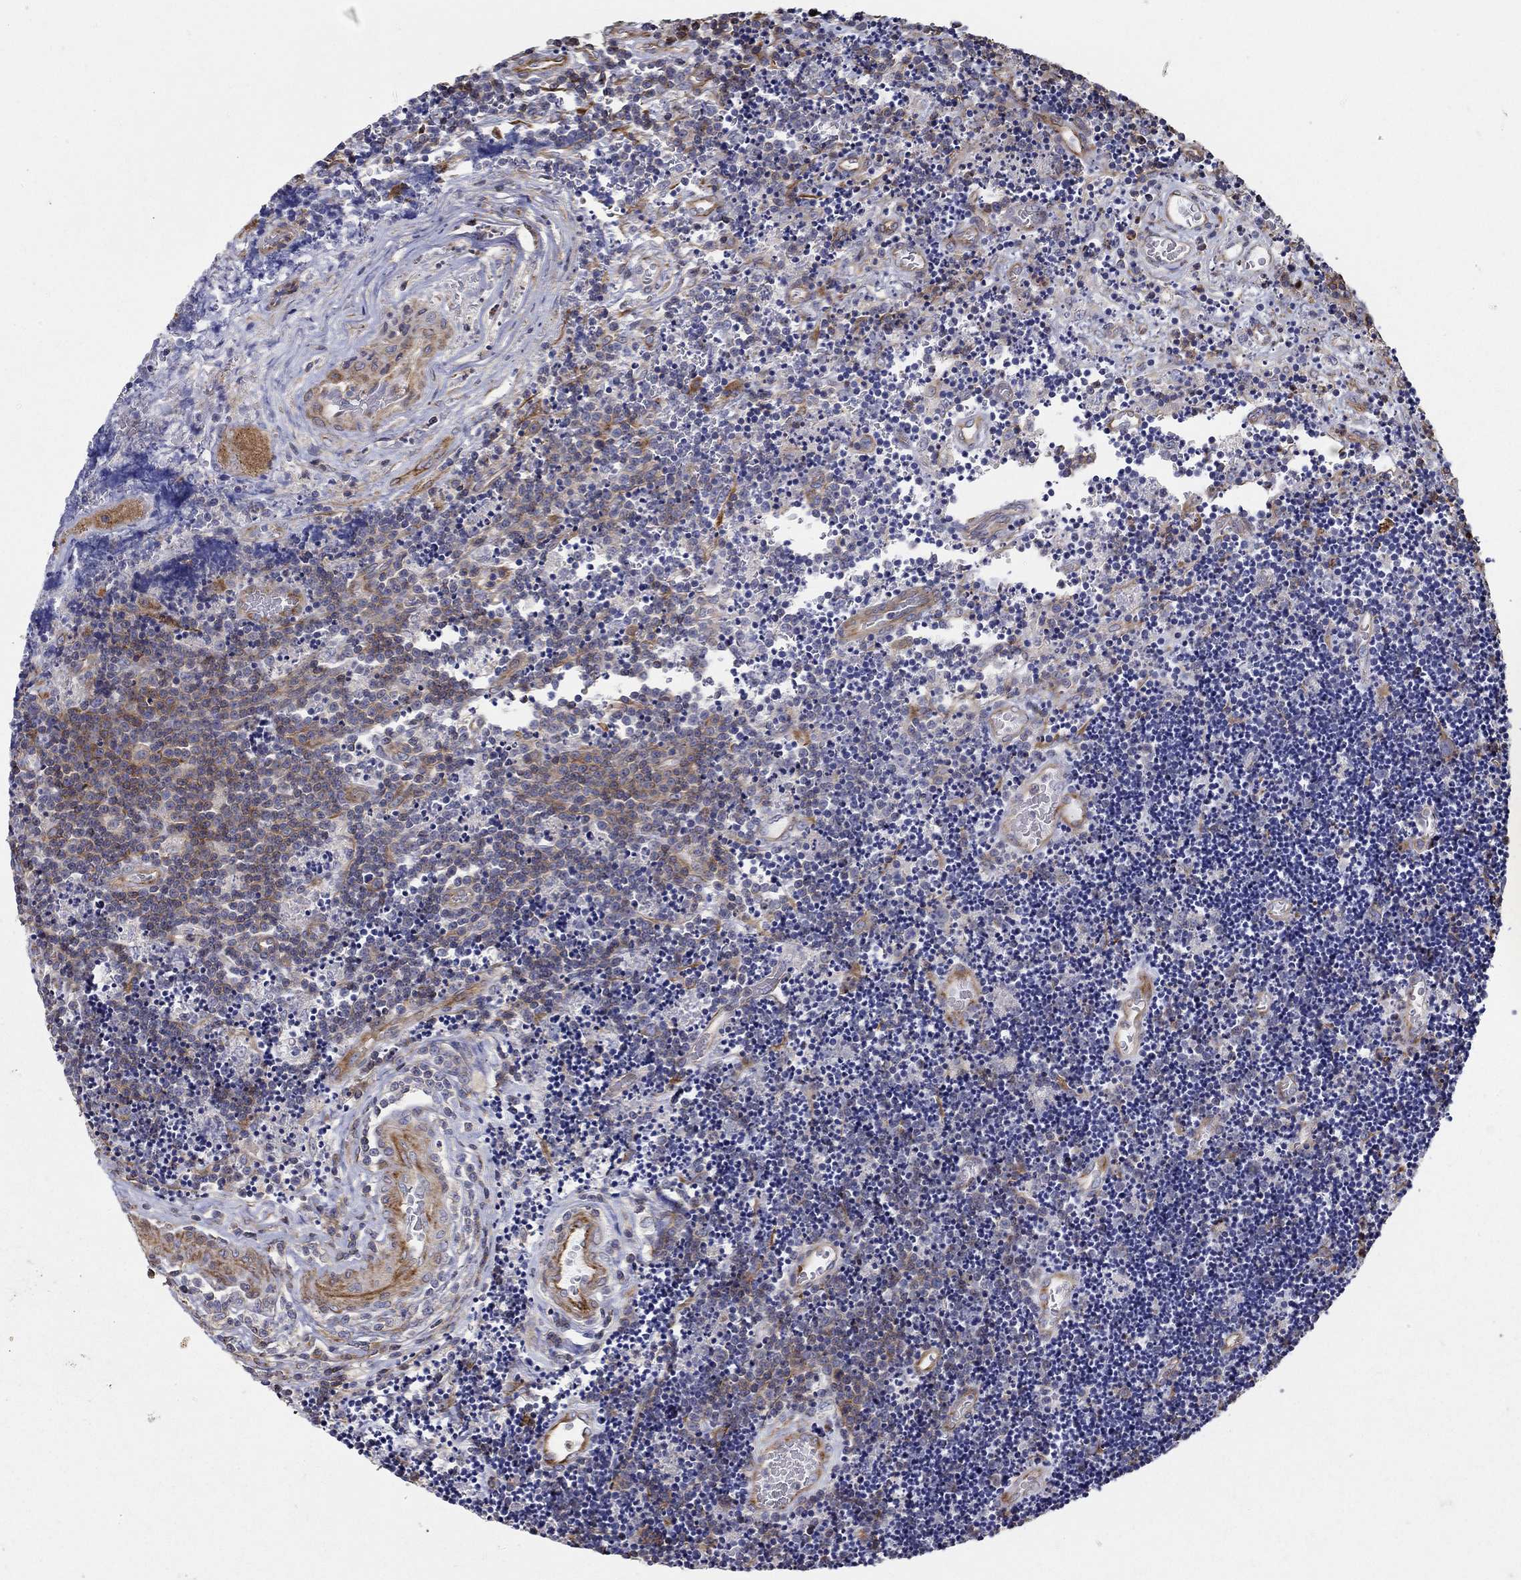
{"staining": {"intensity": "moderate", "quantity": "25%-75%", "location": "cytoplasmic/membranous"}, "tissue": "lymphoma", "cell_type": "Tumor cells", "image_type": "cancer", "snomed": [{"axis": "morphology", "description": "Malignant lymphoma, non-Hodgkin's type, Low grade"}, {"axis": "topography", "description": "Brain"}], "caption": "High-power microscopy captured an IHC image of low-grade malignant lymphoma, non-Hodgkin's type, revealing moderate cytoplasmic/membranous staining in about 25%-75% of tumor cells. The staining was performed using DAB (3,3'-diaminobenzidine), with brown indicating positive protein expression. Nuclei are stained blue with hematoxylin.", "gene": "NPHP1", "patient": {"sex": "female", "age": 66}}